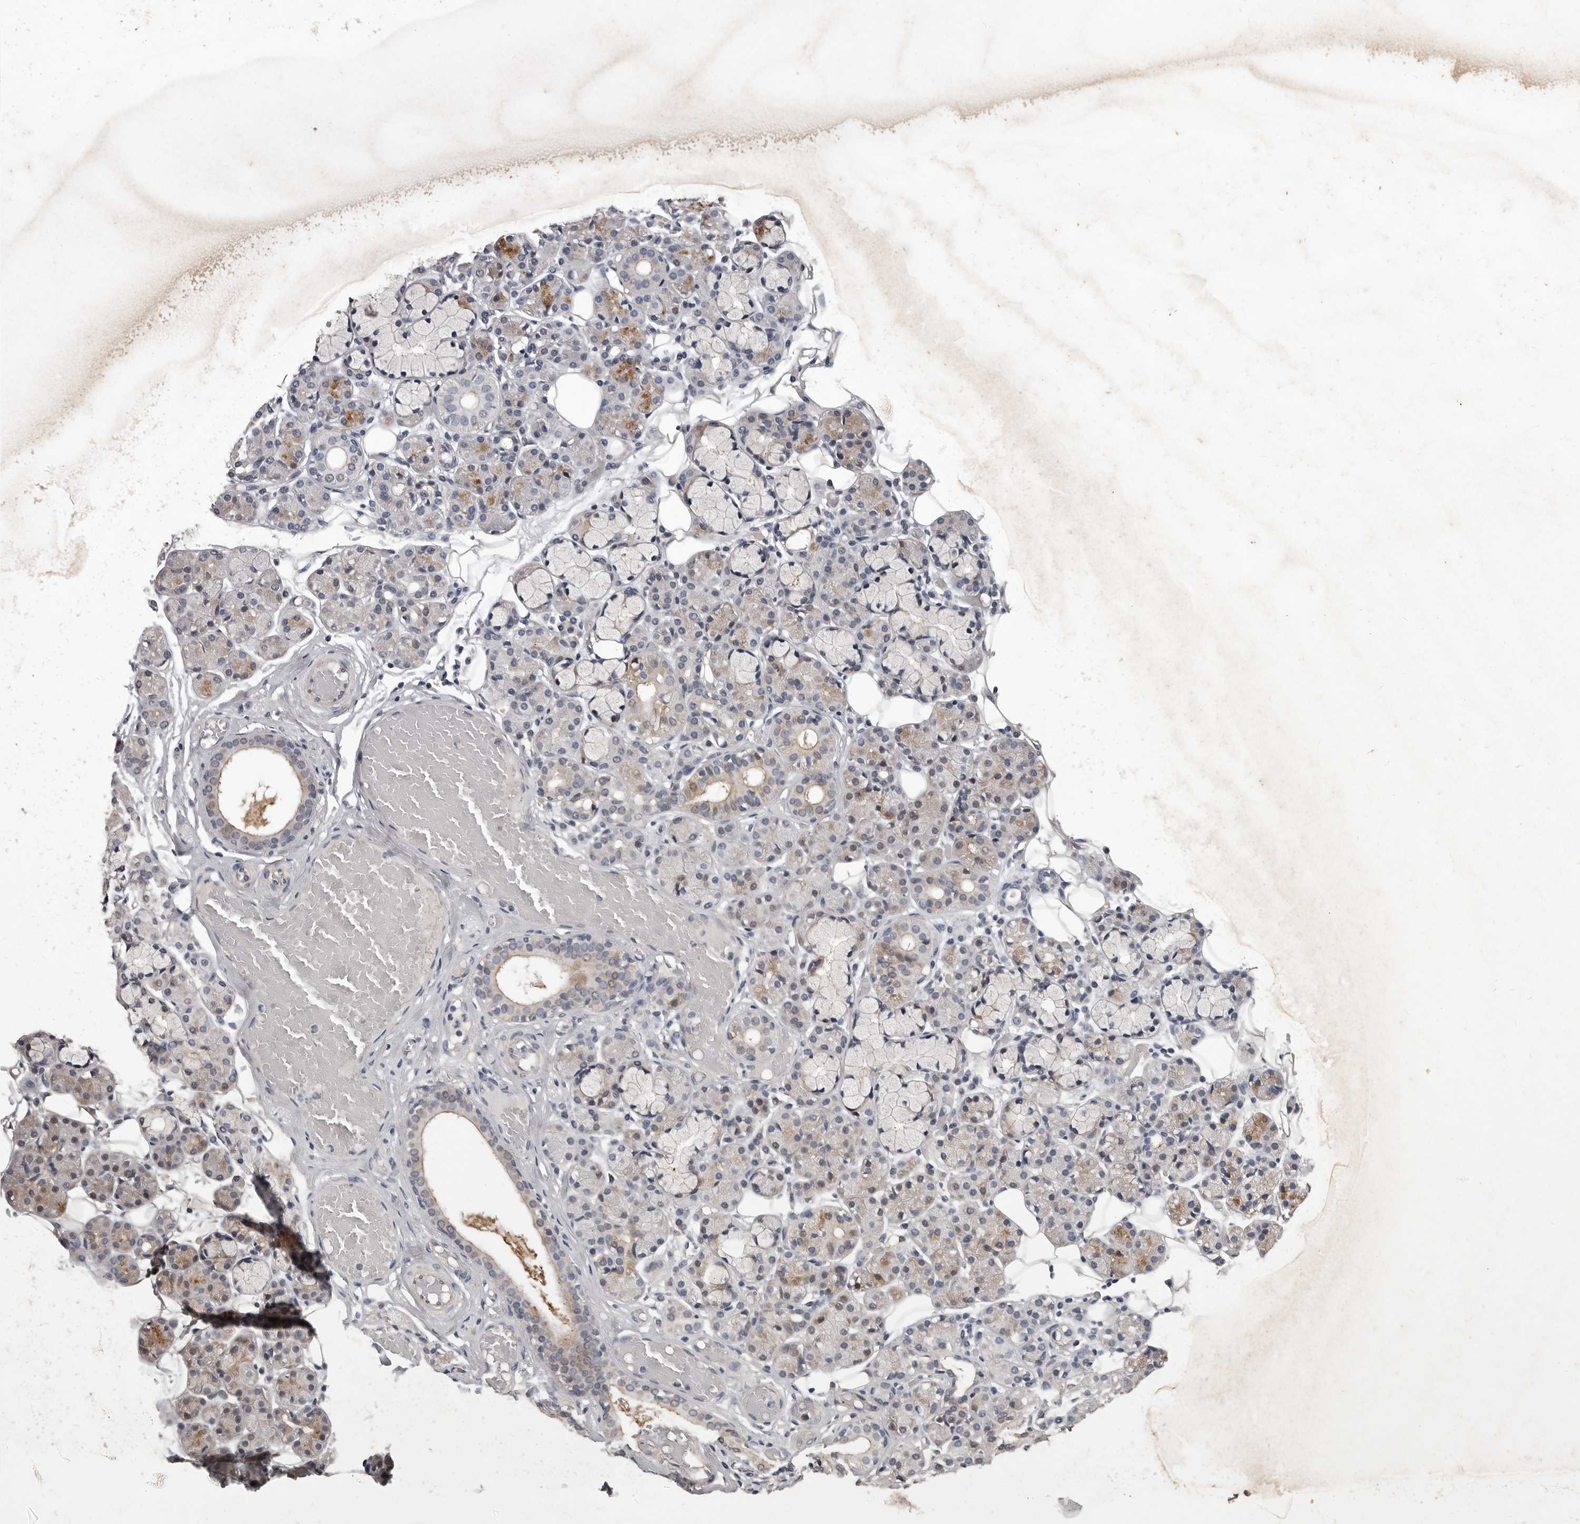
{"staining": {"intensity": "moderate", "quantity": "<25%", "location": "cytoplasmic/membranous,nuclear"}, "tissue": "salivary gland", "cell_type": "Glandular cells", "image_type": "normal", "snomed": [{"axis": "morphology", "description": "Normal tissue, NOS"}, {"axis": "topography", "description": "Salivary gland"}], "caption": "IHC histopathology image of benign human salivary gland stained for a protein (brown), which demonstrates low levels of moderate cytoplasmic/membranous,nuclear positivity in approximately <25% of glandular cells.", "gene": "RNF217", "patient": {"sex": "male", "age": 63}}